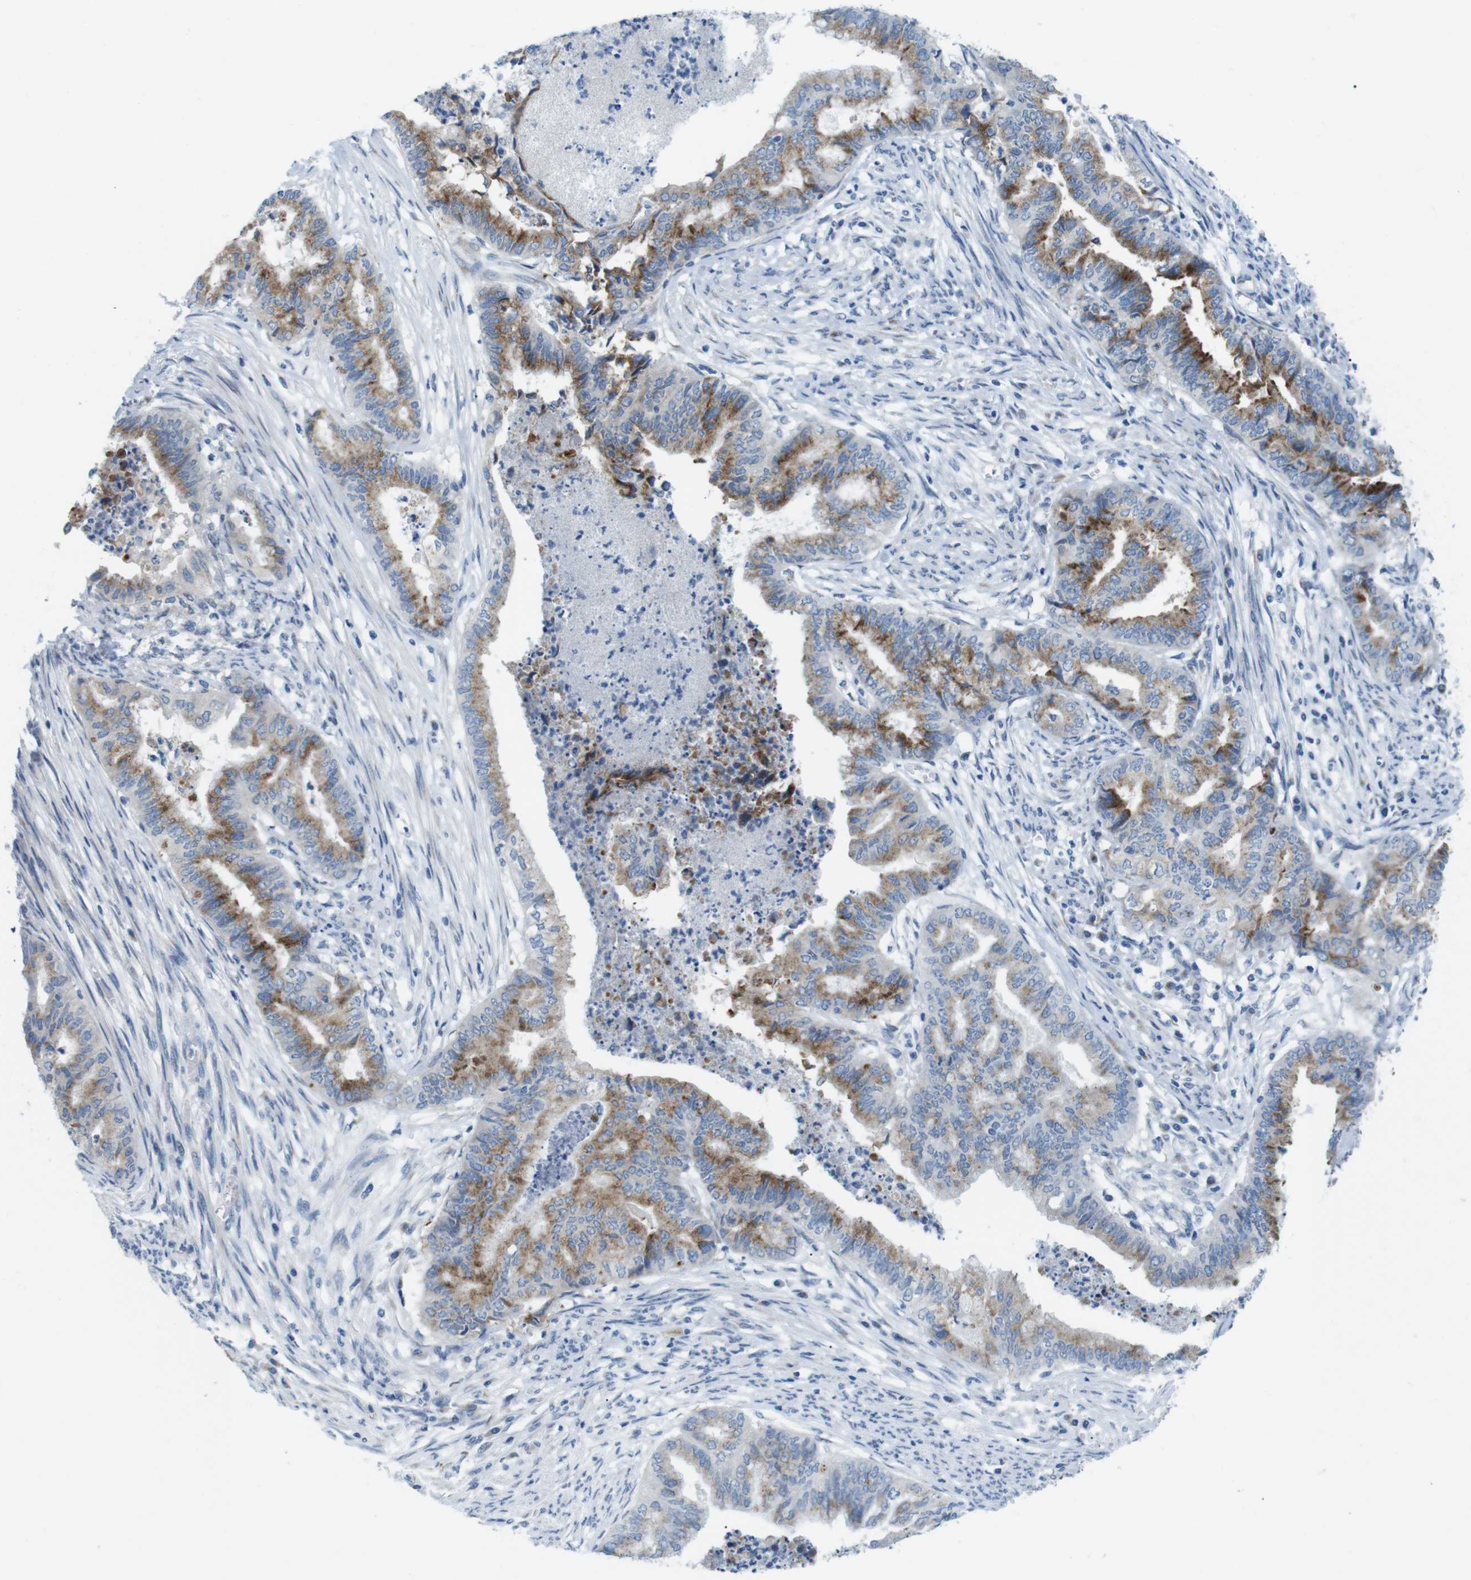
{"staining": {"intensity": "moderate", "quantity": ">75%", "location": "cytoplasmic/membranous"}, "tissue": "endometrial cancer", "cell_type": "Tumor cells", "image_type": "cancer", "snomed": [{"axis": "morphology", "description": "Adenocarcinoma, NOS"}, {"axis": "topography", "description": "Endometrium"}], "caption": "About >75% of tumor cells in adenocarcinoma (endometrial) show moderate cytoplasmic/membranous protein positivity as visualized by brown immunohistochemical staining.", "gene": "GOLGA2", "patient": {"sex": "female", "age": 79}}